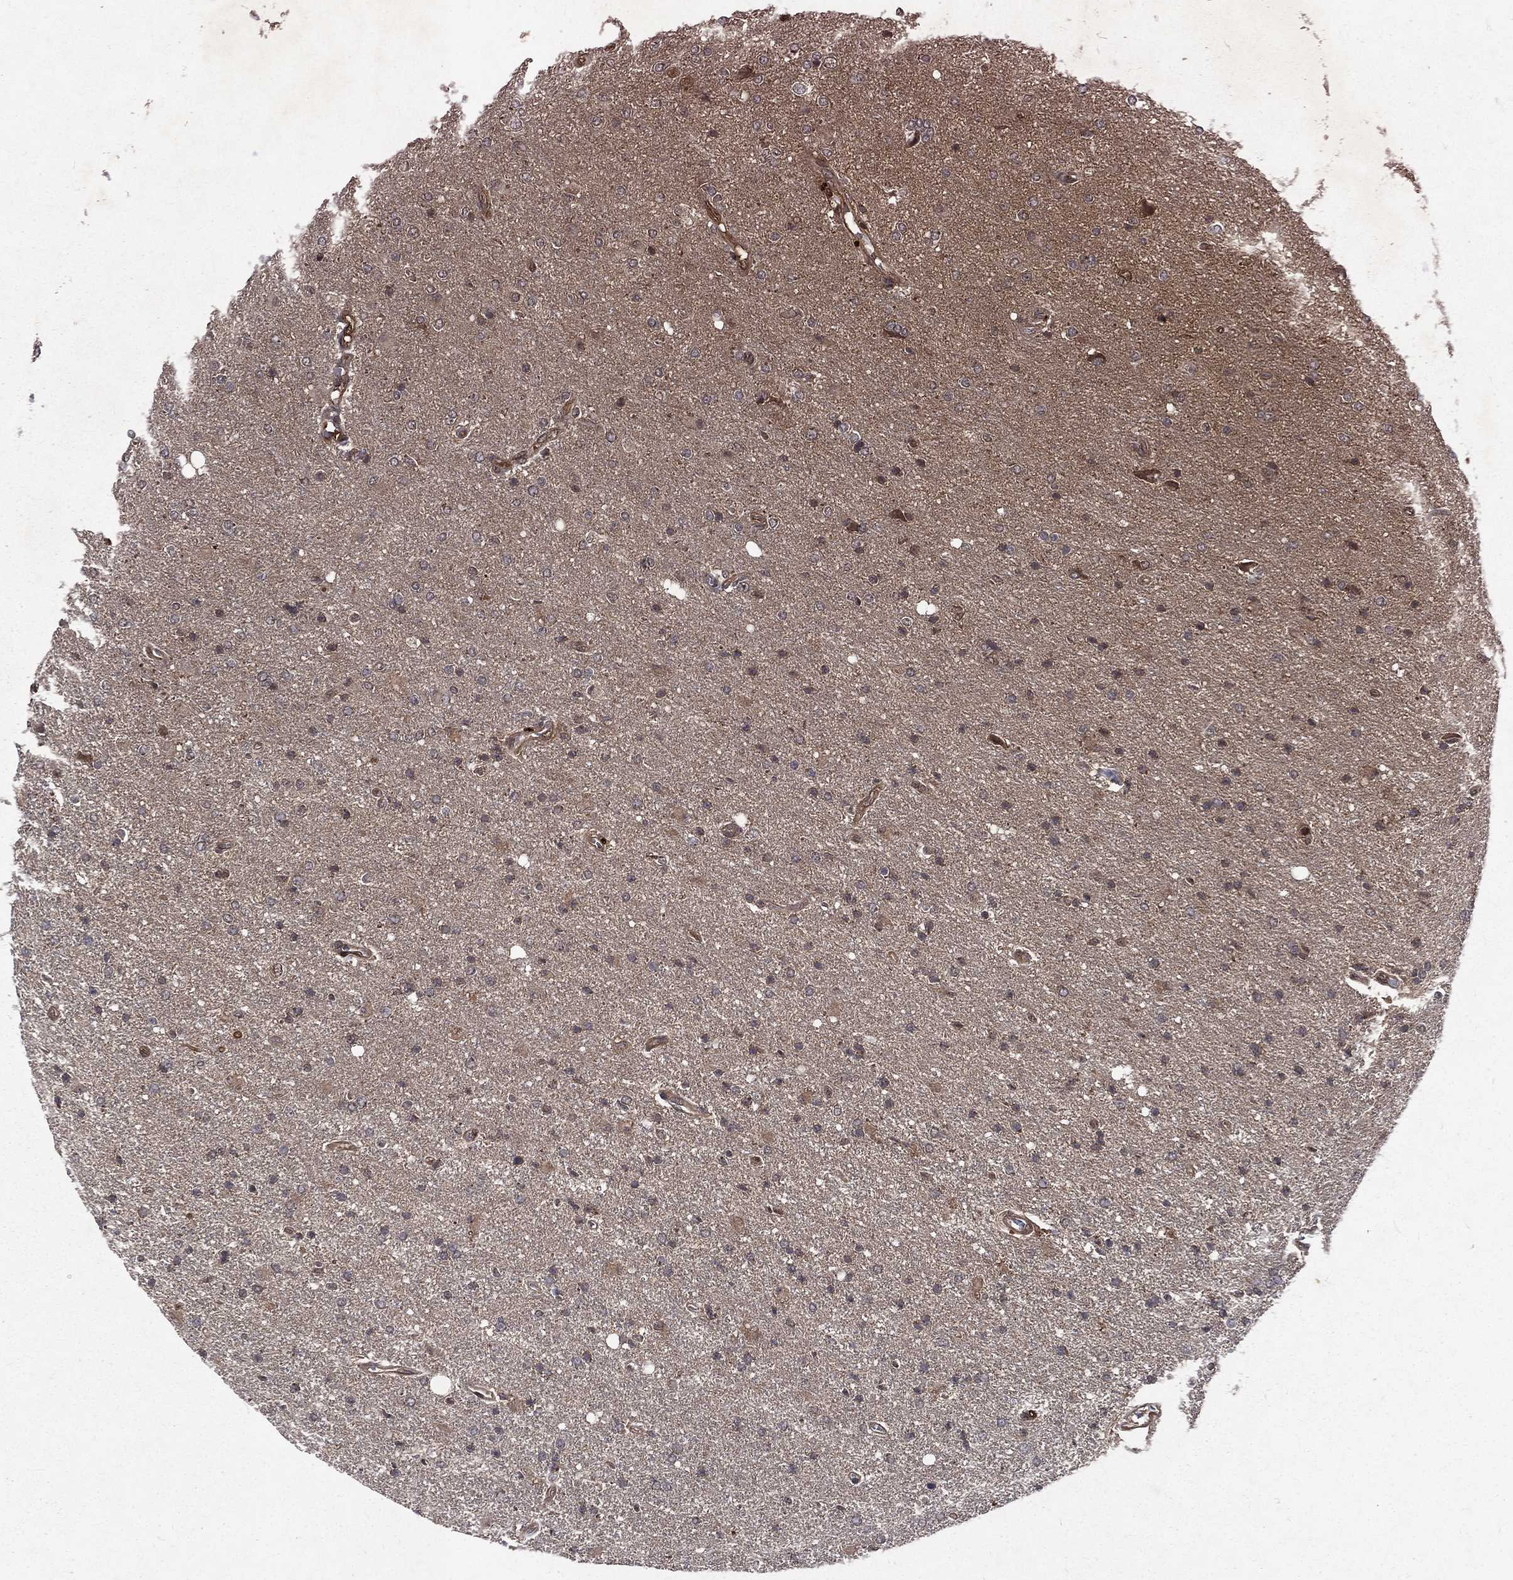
{"staining": {"intensity": "negative", "quantity": "none", "location": "none"}, "tissue": "glioma", "cell_type": "Tumor cells", "image_type": "cancer", "snomed": [{"axis": "morphology", "description": "Glioma, malignant, High grade"}, {"axis": "topography", "description": "Cerebral cortex"}], "caption": "Image shows no significant protein staining in tumor cells of glioma.", "gene": "FGD1", "patient": {"sex": "male", "age": 70}}